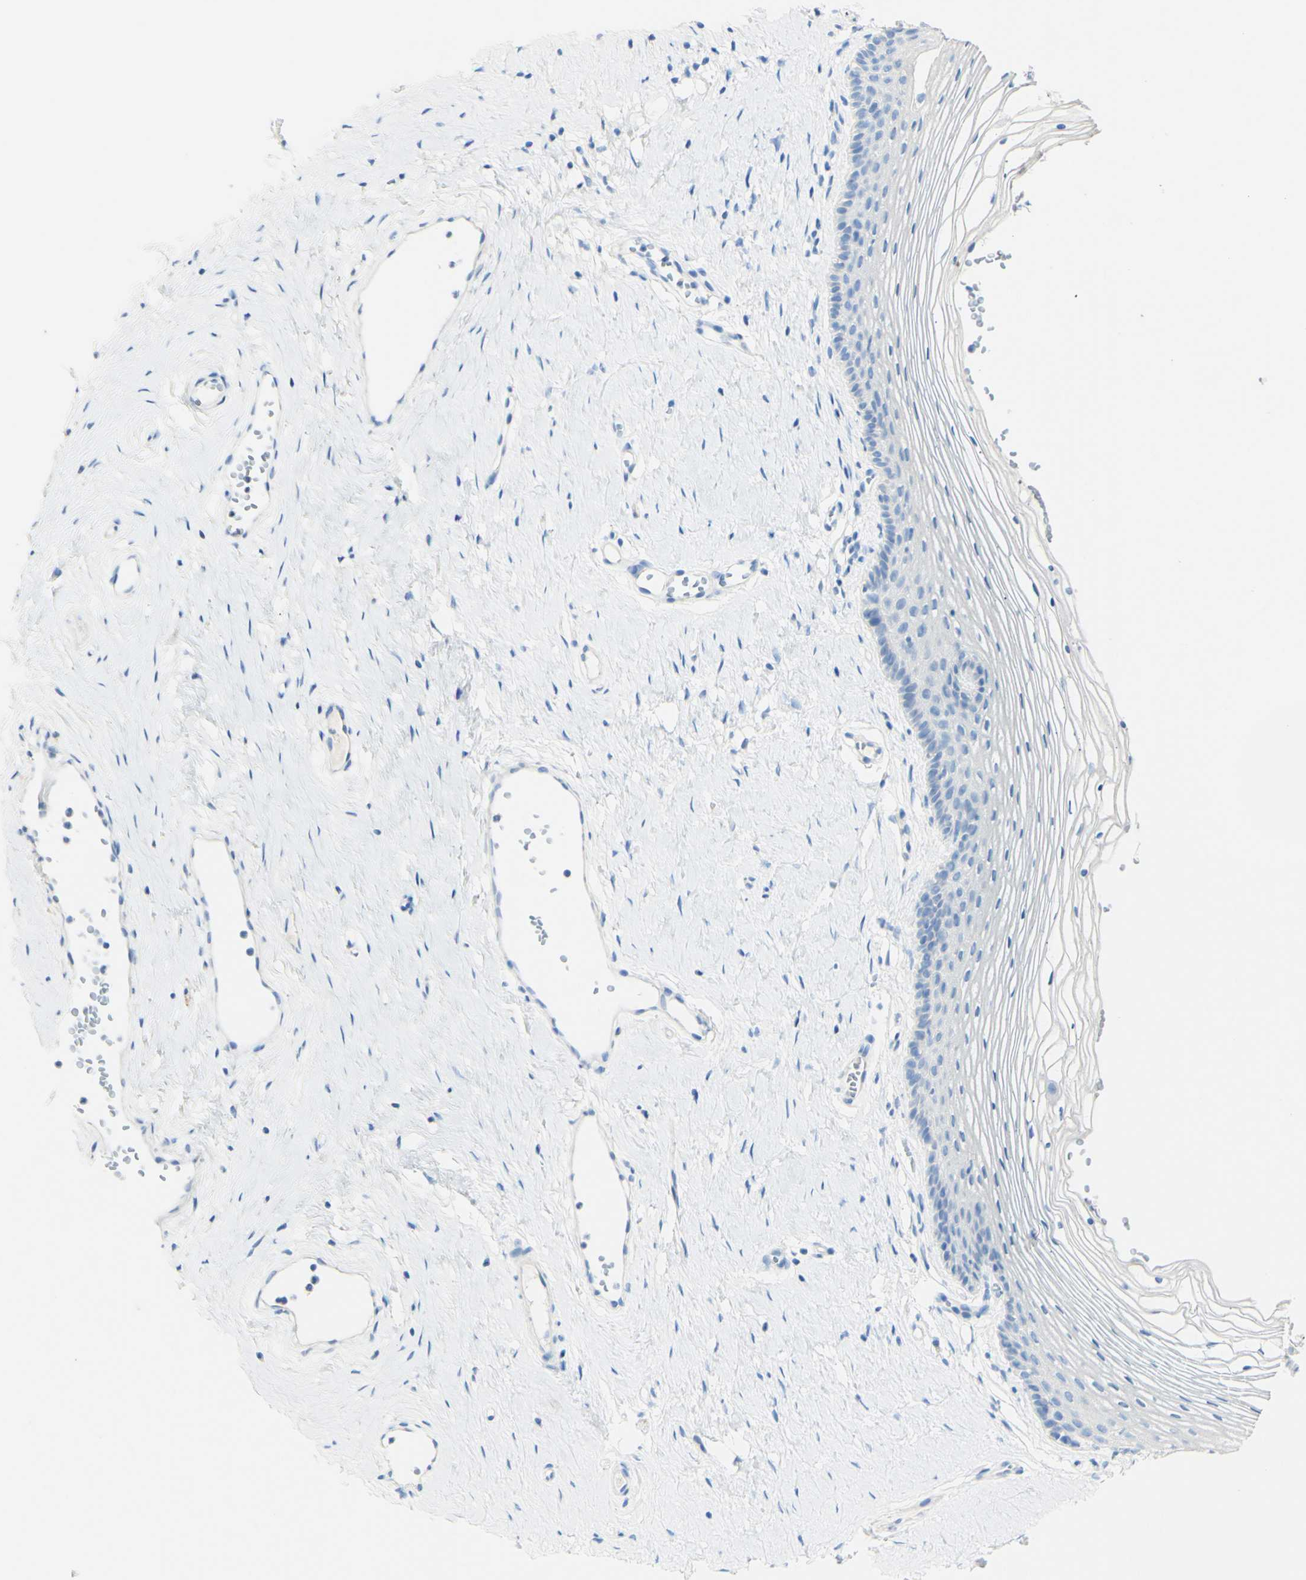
{"staining": {"intensity": "negative", "quantity": "none", "location": "none"}, "tissue": "vagina", "cell_type": "Squamous epithelial cells", "image_type": "normal", "snomed": [{"axis": "morphology", "description": "Normal tissue, NOS"}, {"axis": "topography", "description": "Vagina"}], "caption": "A high-resolution micrograph shows immunohistochemistry (IHC) staining of unremarkable vagina, which reveals no significant expression in squamous epithelial cells.", "gene": "PIGR", "patient": {"sex": "female", "age": 32}}